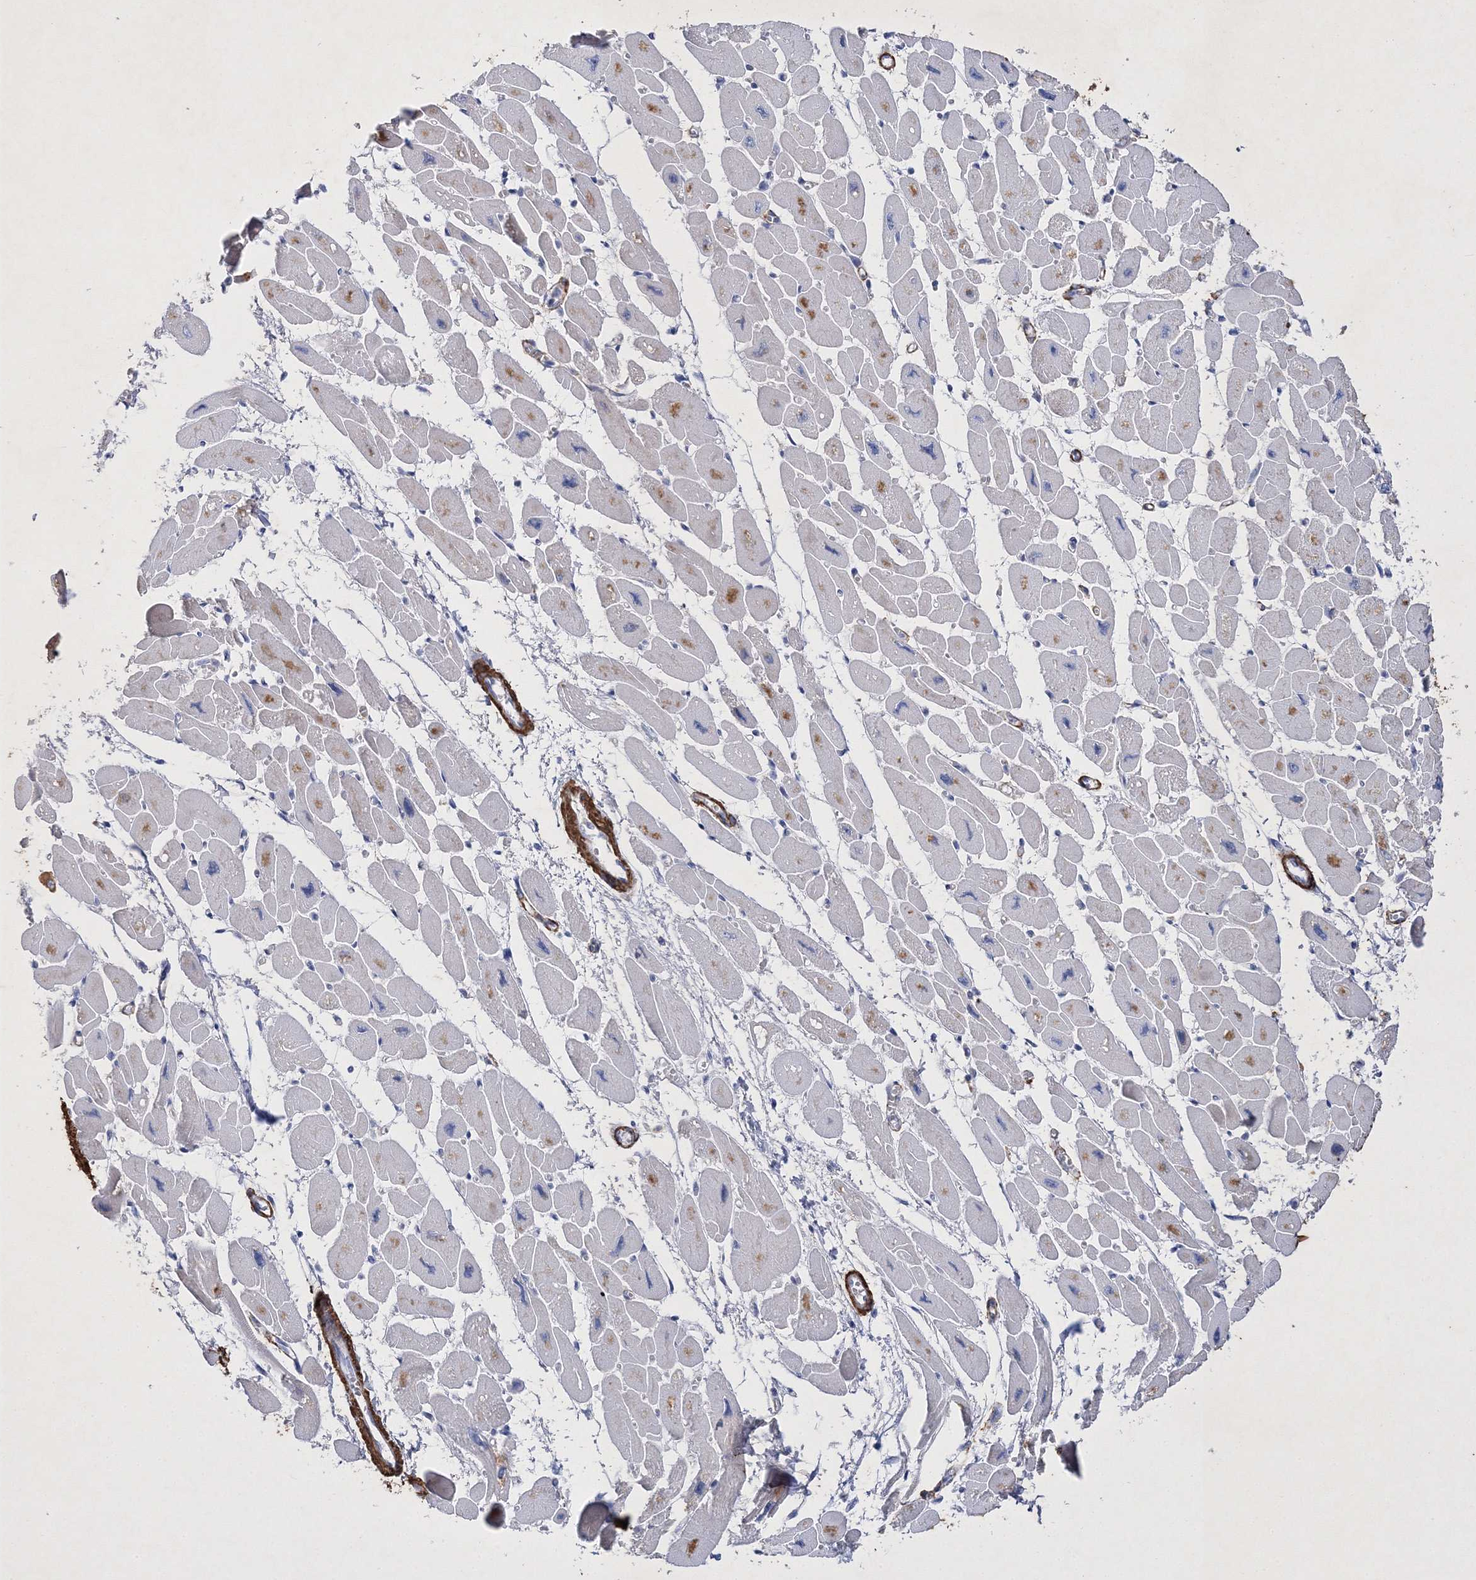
{"staining": {"intensity": "negative", "quantity": "none", "location": "none"}, "tissue": "heart muscle", "cell_type": "Cardiomyocytes", "image_type": "normal", "snomed": [{"axis": "morphology", "description": "Normal tissue, NOS"}, {"axis": "topography", "description": "Heart"}], "caption": "DAB (3,3'-diaminobenzidine) immunohistochemical staining of unremarkable heart muscle reveals no significant expression in cardiomyocytes.", "gene": "RTN2", "patient": {"sex": "female", "age": 54}}